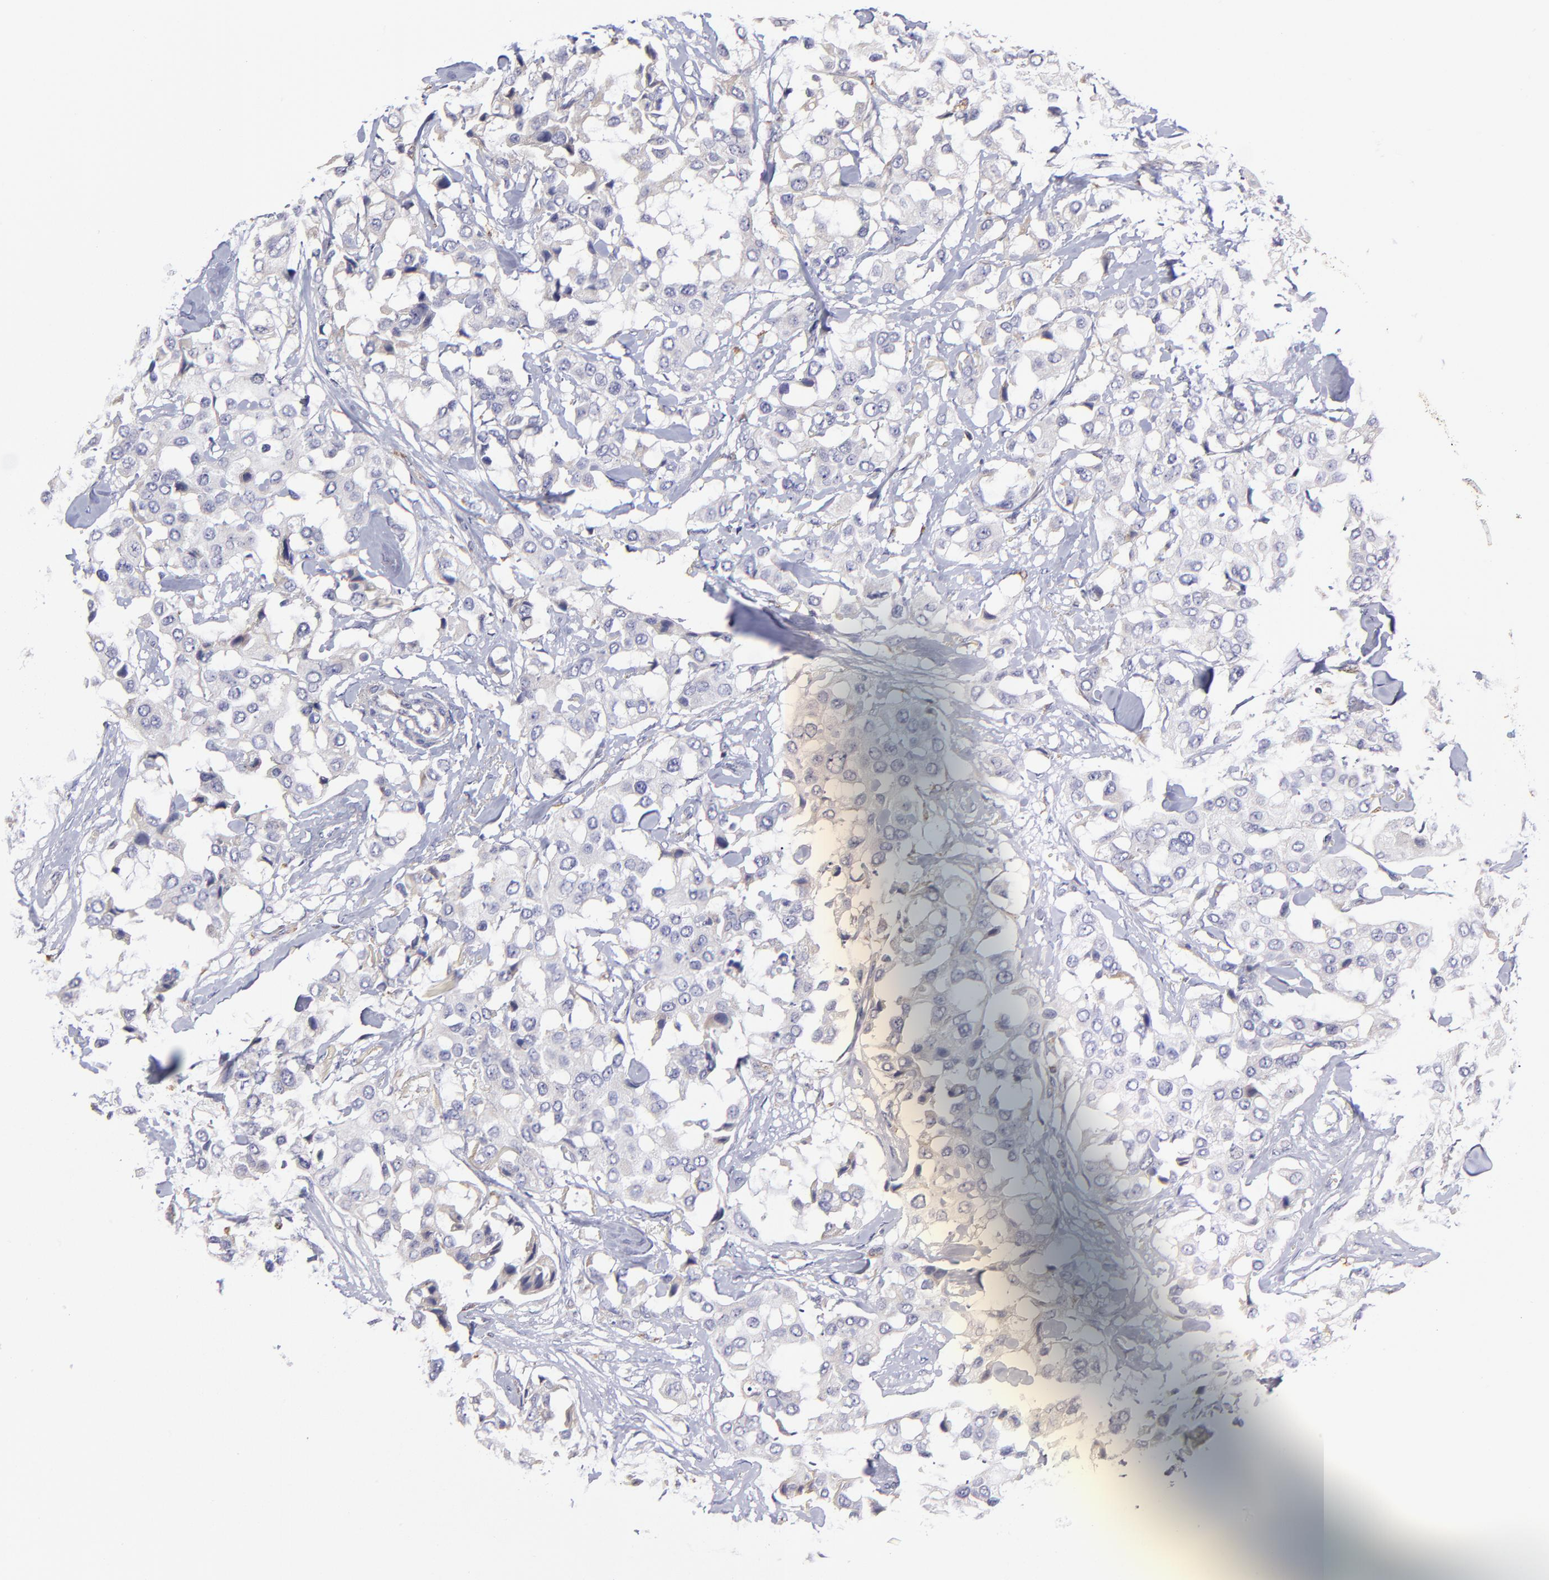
{"staining": {"intensity": "negative", "quantity": "none", "location": "none"}, "tissue": "breast cancer", "cell_type": "Tumor cells", "image_type": "cancer", "snomed": [{"axis": "morphology", "description": "Duct carcinoma"}, {"axis": "topography", "description": "Breast"}], "caption": "This is an IHC image of human invasive ductal carcinoma (breast). There is no positivity in tumor cells.", "gene": "GCSAM", "patient": {"sex": "female", "age": 80}}